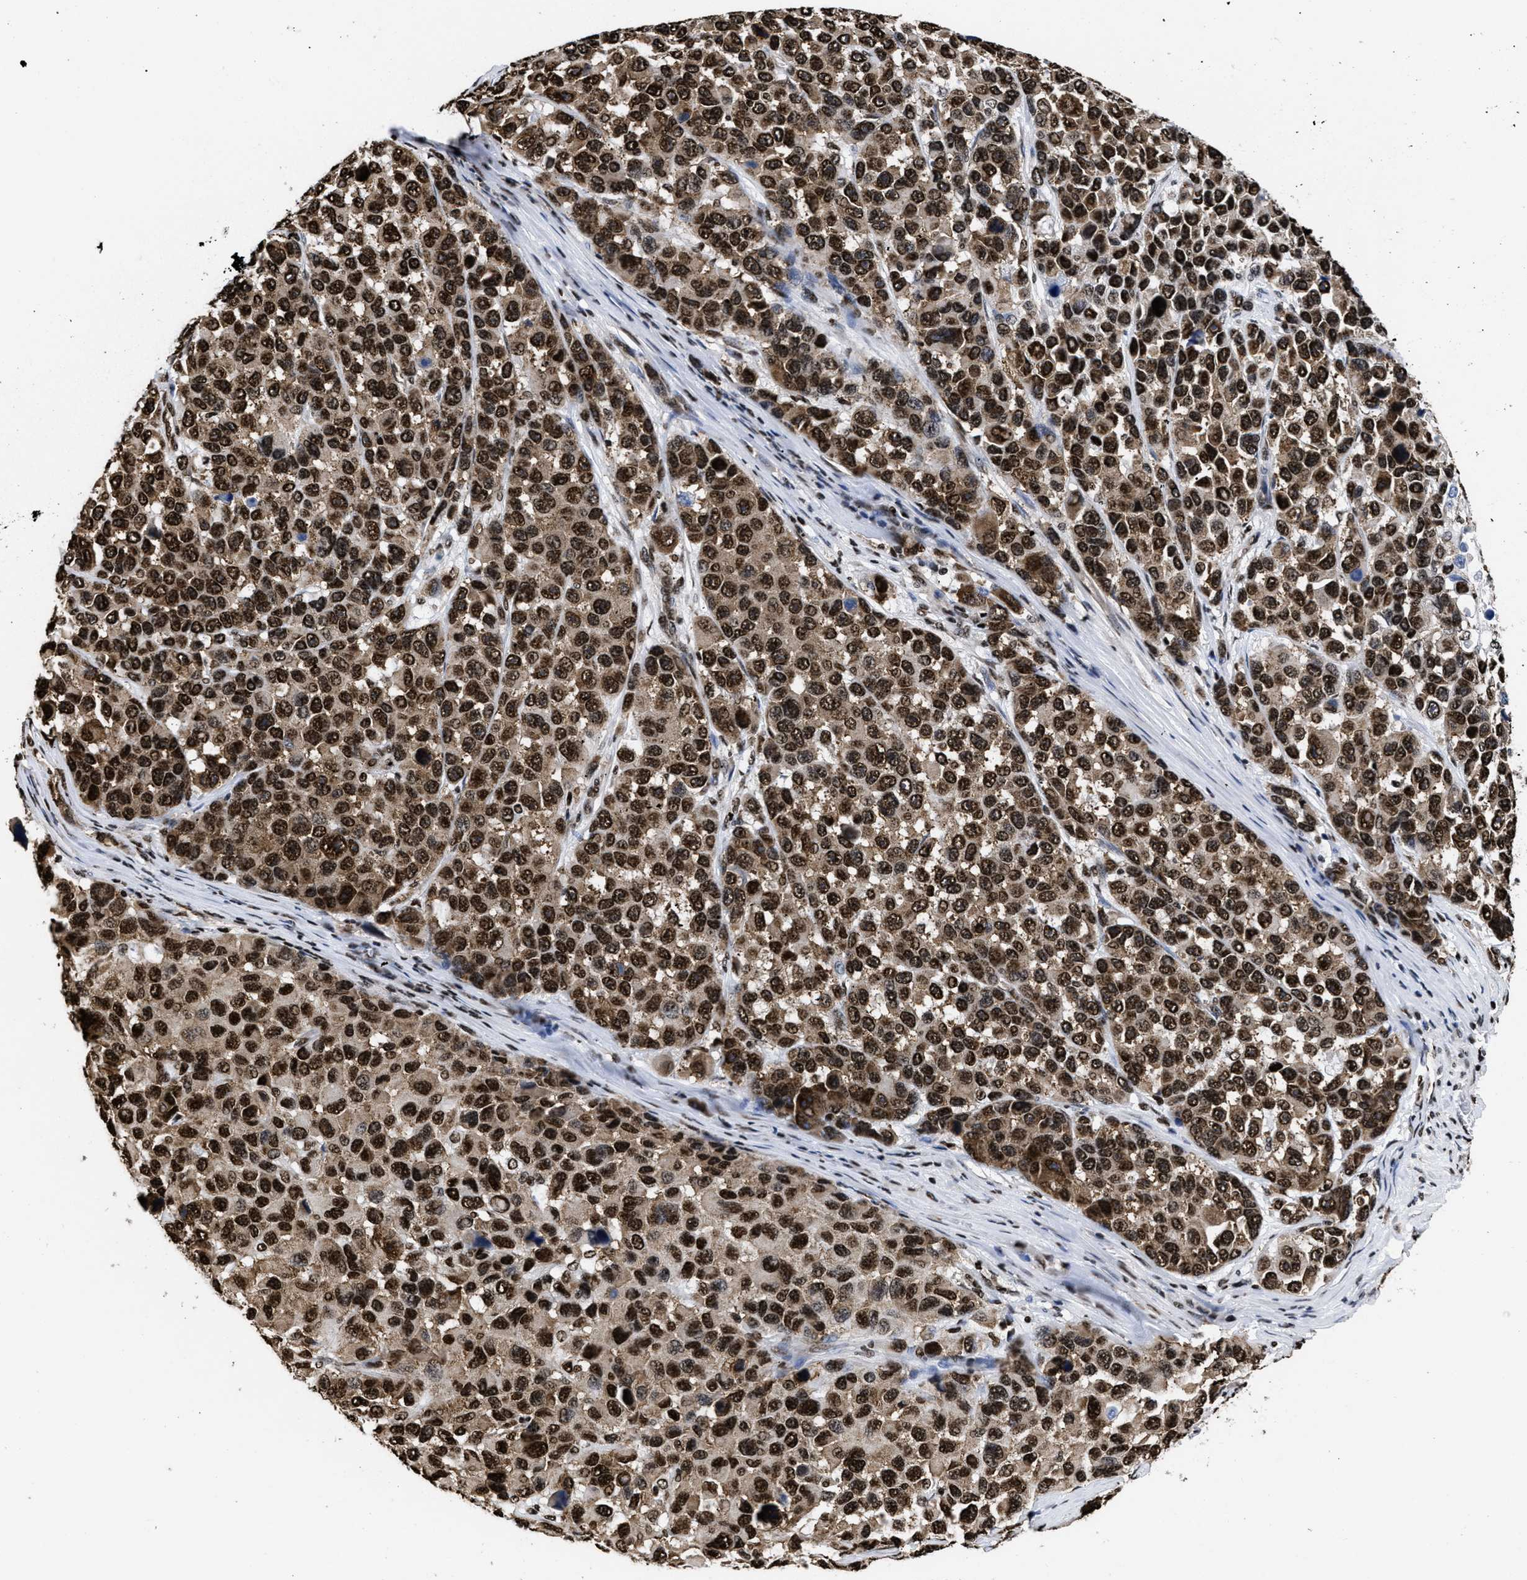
{"staining": {"intensity": "strong", "quantity": ">75%", "location": "cytoplasmic/membranous,nuclear"}, "tissue": "melanoma", "cell_type": "Tumor cells", "image_type": "cancer", "snomed": [{"axis": "morphology", "description": "Malignant melanoma, NOS"}, {"axis": "topography", "description": "Skin"}], "caption": "Melanoma was stained to show a protein in brown. There is high levels of strong cytoplasmic/membranous and nuclear expression in about >75% of tumor cells. (brown staining indicates protein expression, while blue staining denotes nuclei).", "gene": "CALHM3", "patient": {"sex": "male", "age": 53}}